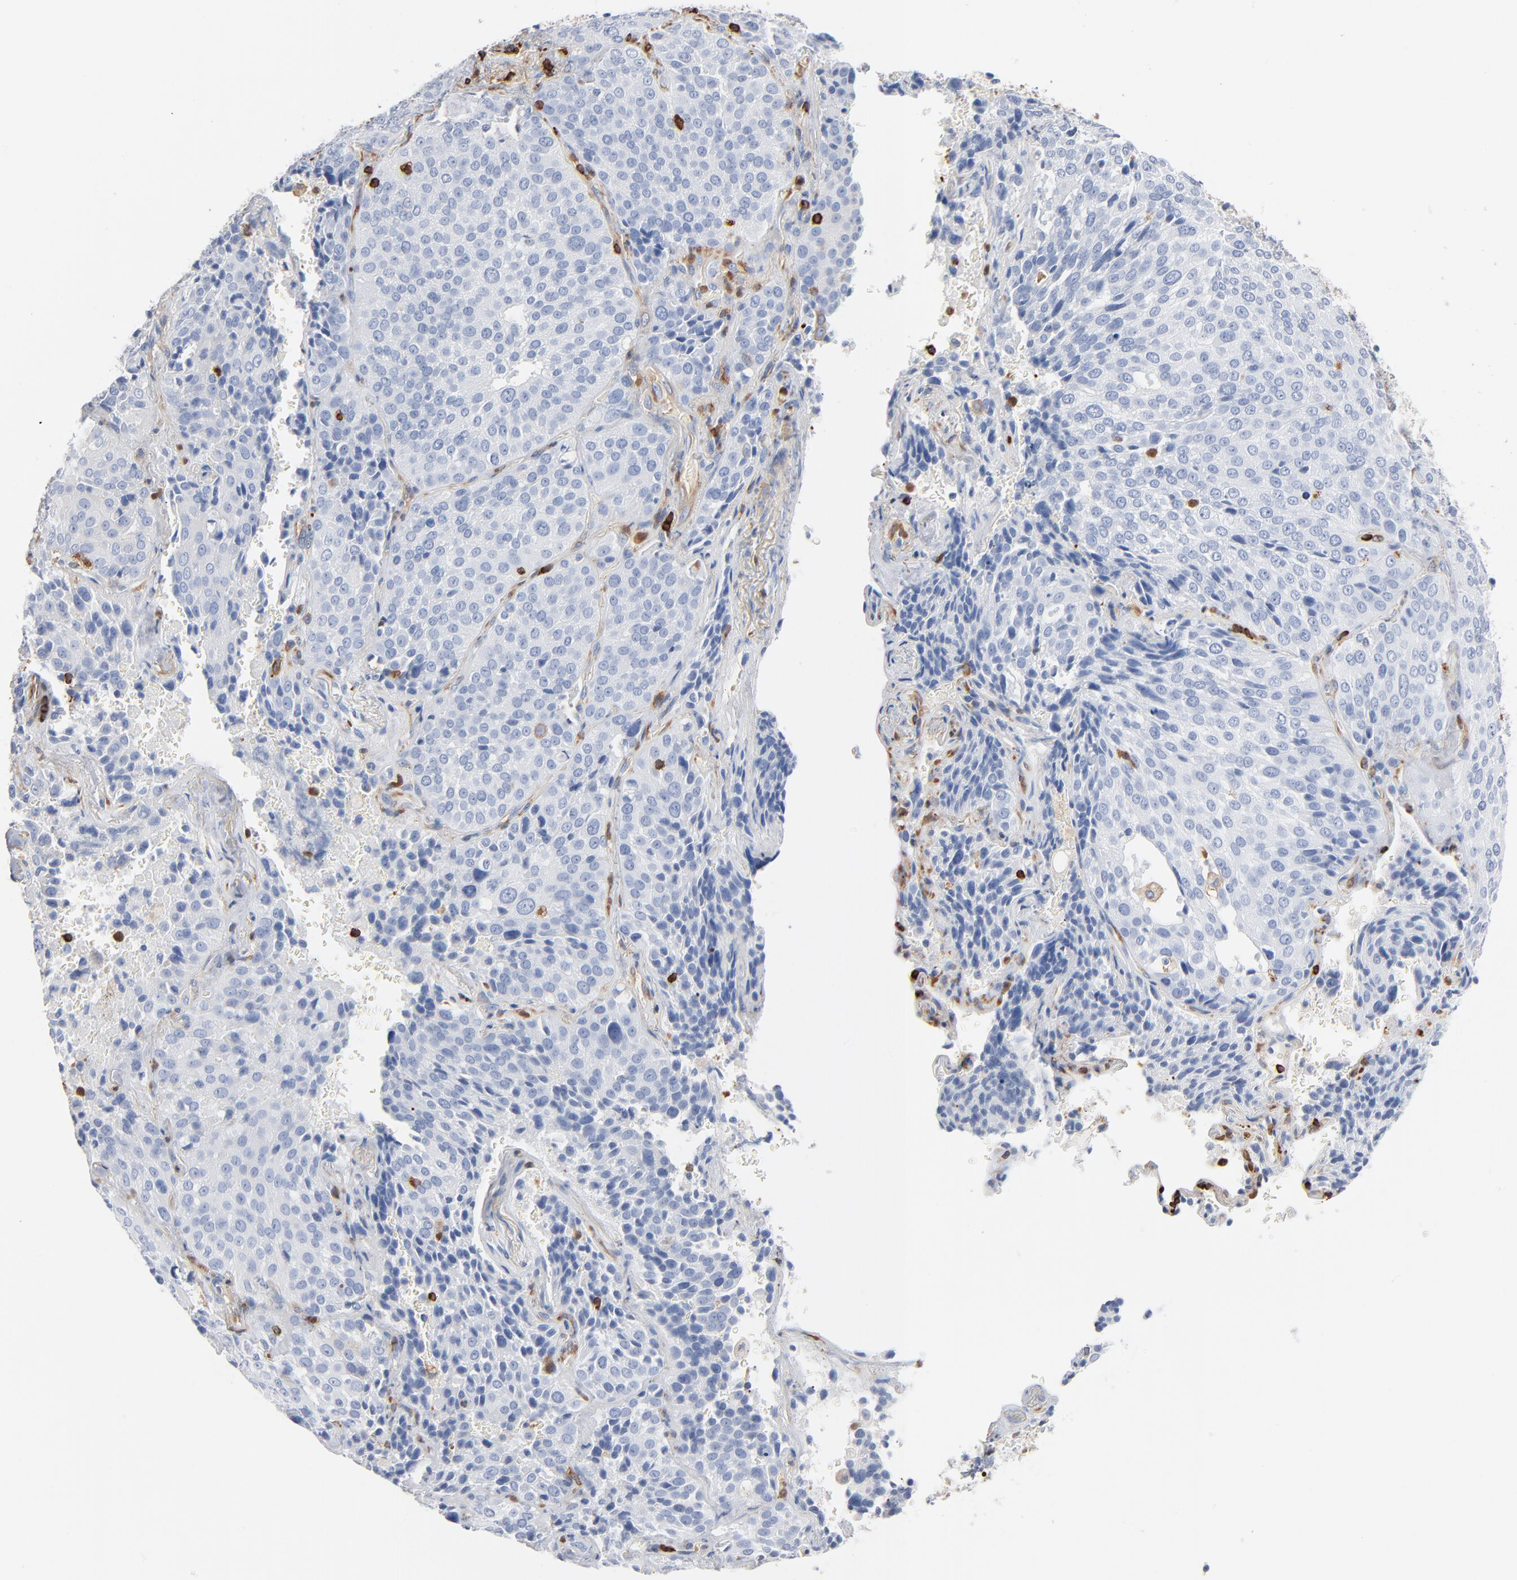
{"staining": {"intensity": "negative", "quantity": "none", "location": "none"}, "tissue": "lung cancer", "cell_type": "Tumor cells", "image_type": "cancer", "snomed": [{"axis": "morphology", "description": "Squamous cell carcinoma, NOS"}, {"axis": "topography", "description": "Lung"}], "caption": "Immunohistochemistry (IHC) image of neoplastic tissue: human lung squamous cell carcinoma stained with DAB (3,3'-diaminobenzidine) exhibits no significant protein expression in tumor cells.", "gene": "SH3KBP1", "patient": {"sex": "male", "age": 54}}